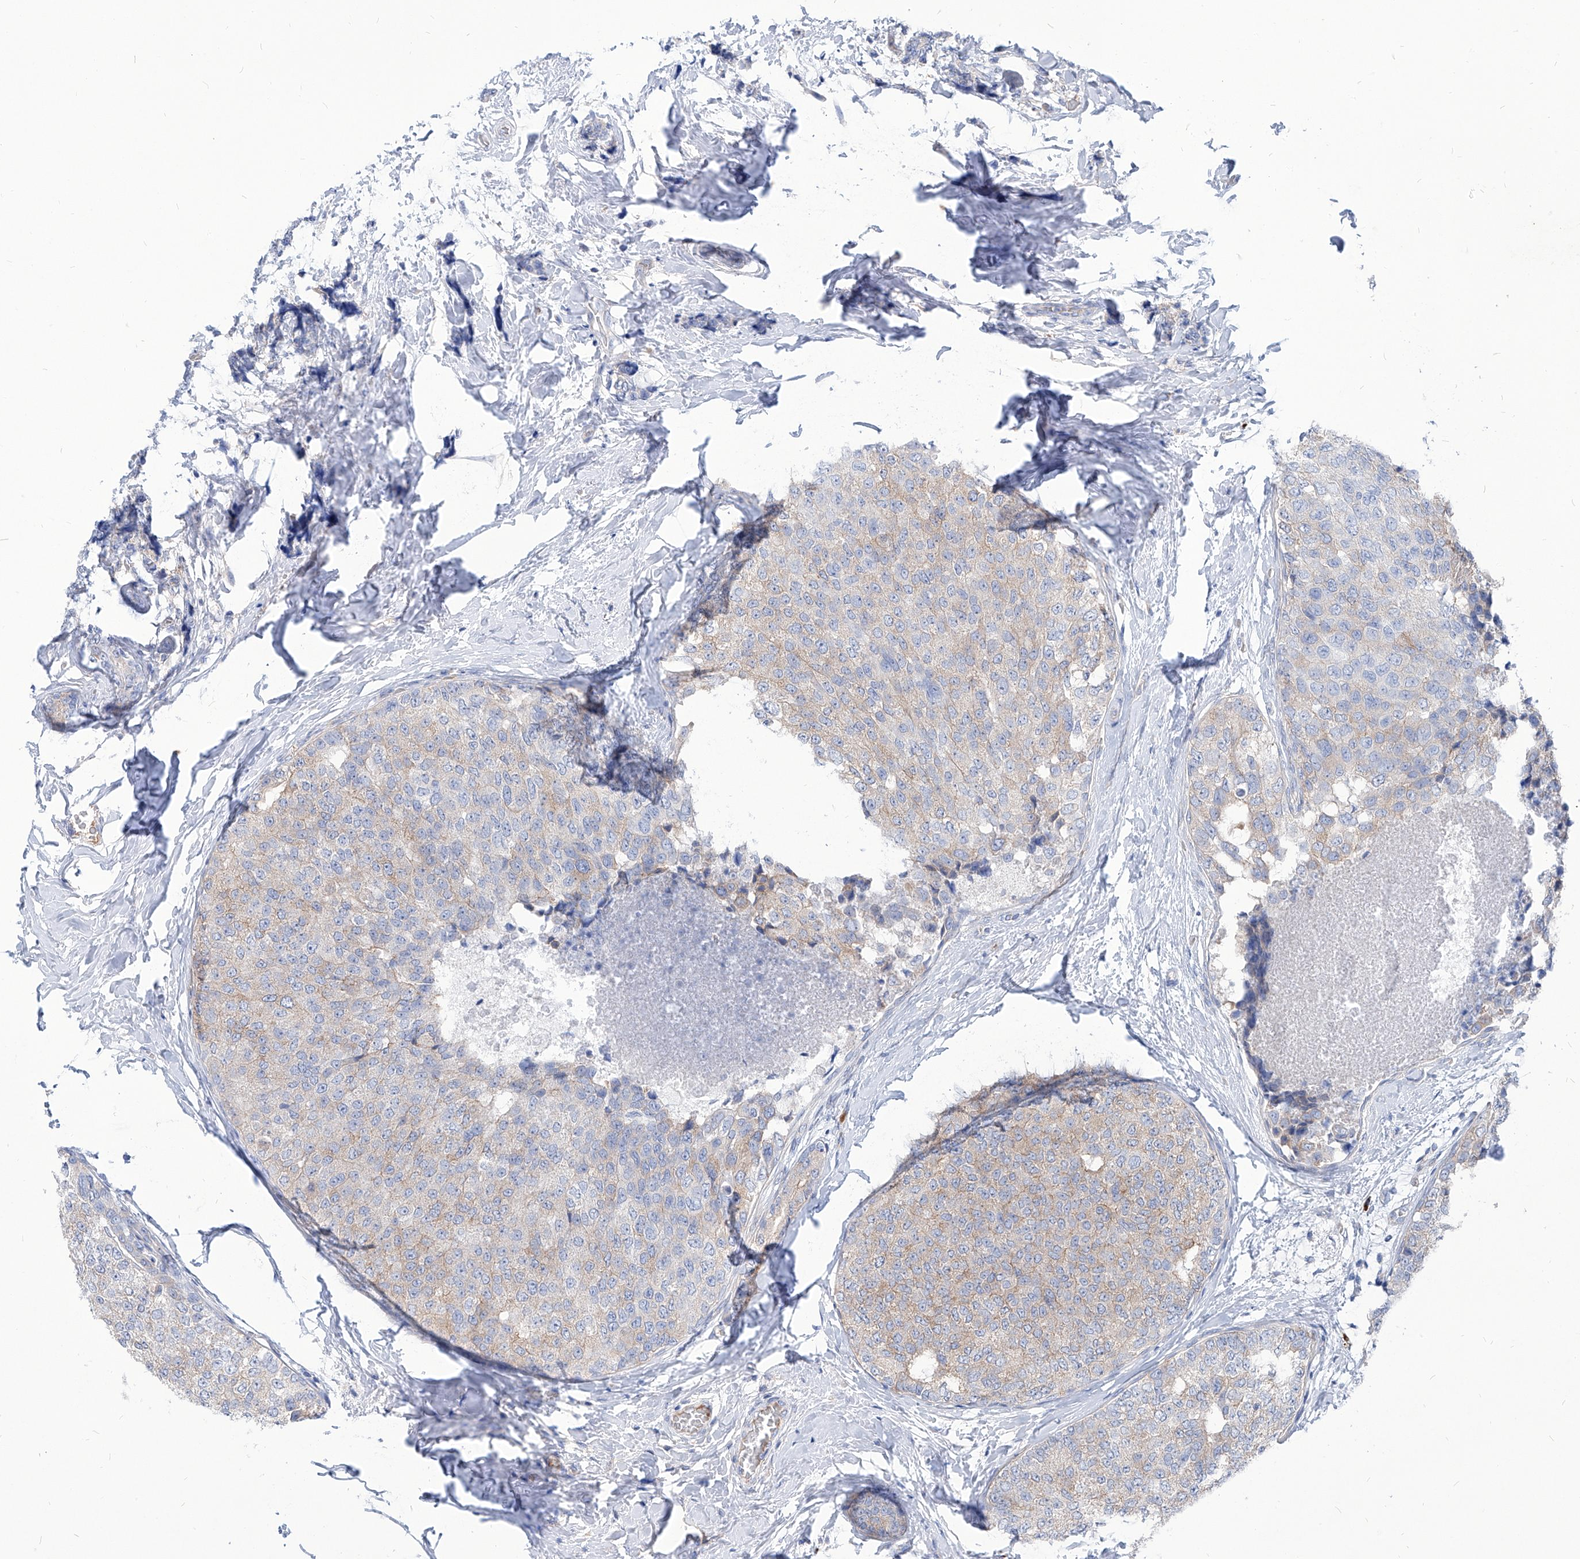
{"staining": {"intensity": "weak", "quantity": "<25%", "location": "cytoplasmic/membranous"}, "tissue": "breast cancer", "cell_type": "Tumor cells", "image_type": "cancer", "snomed": [{"axis": "morphology", "description": "Normal tissue, NOS"}, {"axis": "morphology", "description": "Duct carcinoma"}, {"axis": "topography", "description": "Breast"}], "caption": "Immunohistochemistry (IHC) histopathology image of invasive ductal carcinoma (breast) stained for a protein (brown), which displays no positivity in tumor cells.", "gene": "AKAP10", "patient": {"sex": "female", "age": 43}}